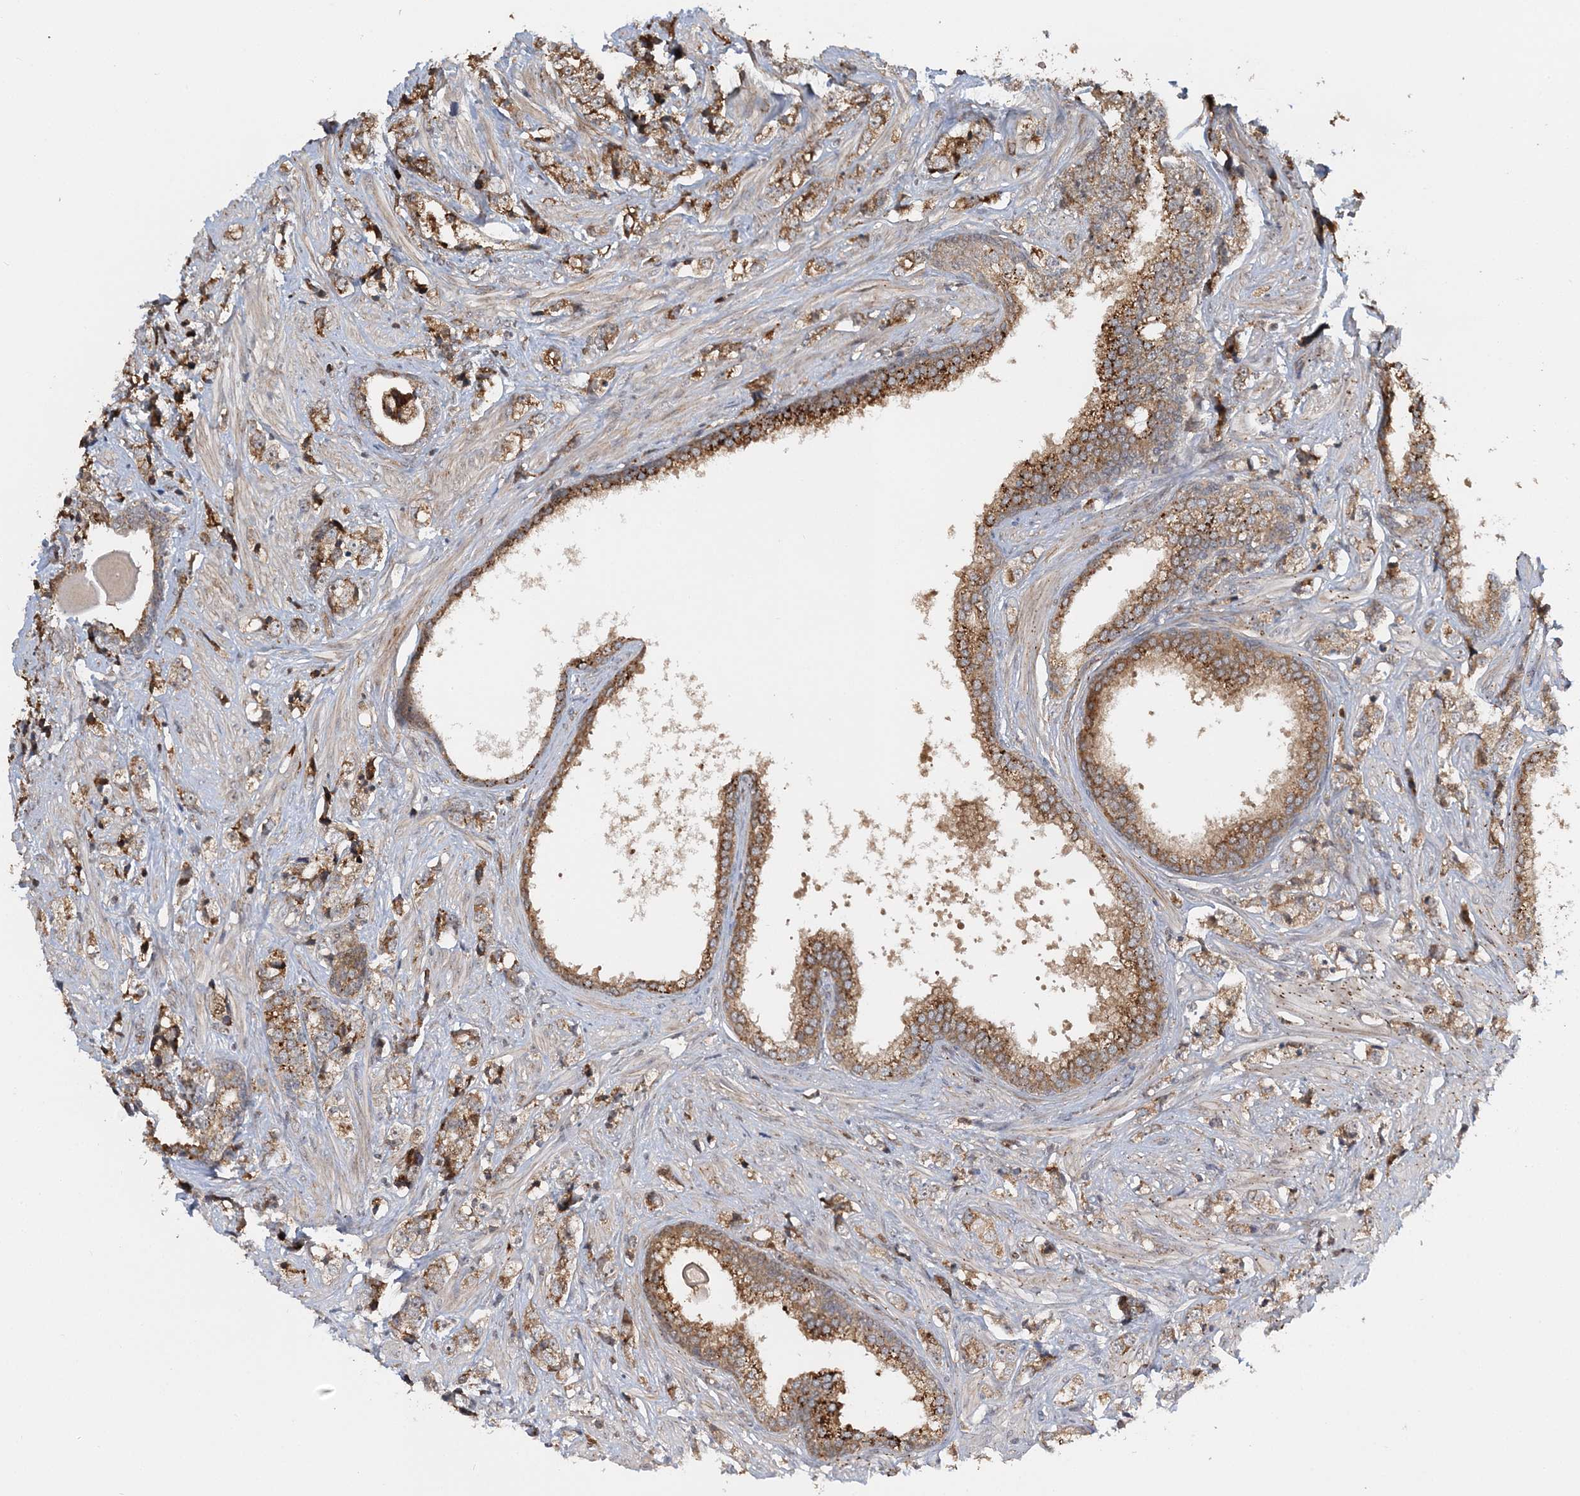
{"staining": {"intensity": "moderate", "quantity": ">75%", "location": "cytoplasmic/membranous"}, "tissue": "prostate cancer", "cell_type": "Tumor cells", "image_type": "cancer", "snomed": [{"axis": "morphology", "description": "Adenocarcinoma, High grade"}, {"axis": "topography", "description": "Prostate"}], "caption": "DAB (3,3'-diaminobenzidine) immunohistochemical staining of human prostate cancer reveals moderate cytoplasmic/membranous protein staining in about >75% of tumor cells.", "gene": "KIF4A", "patient": {"sex": "male", "age": 69}}